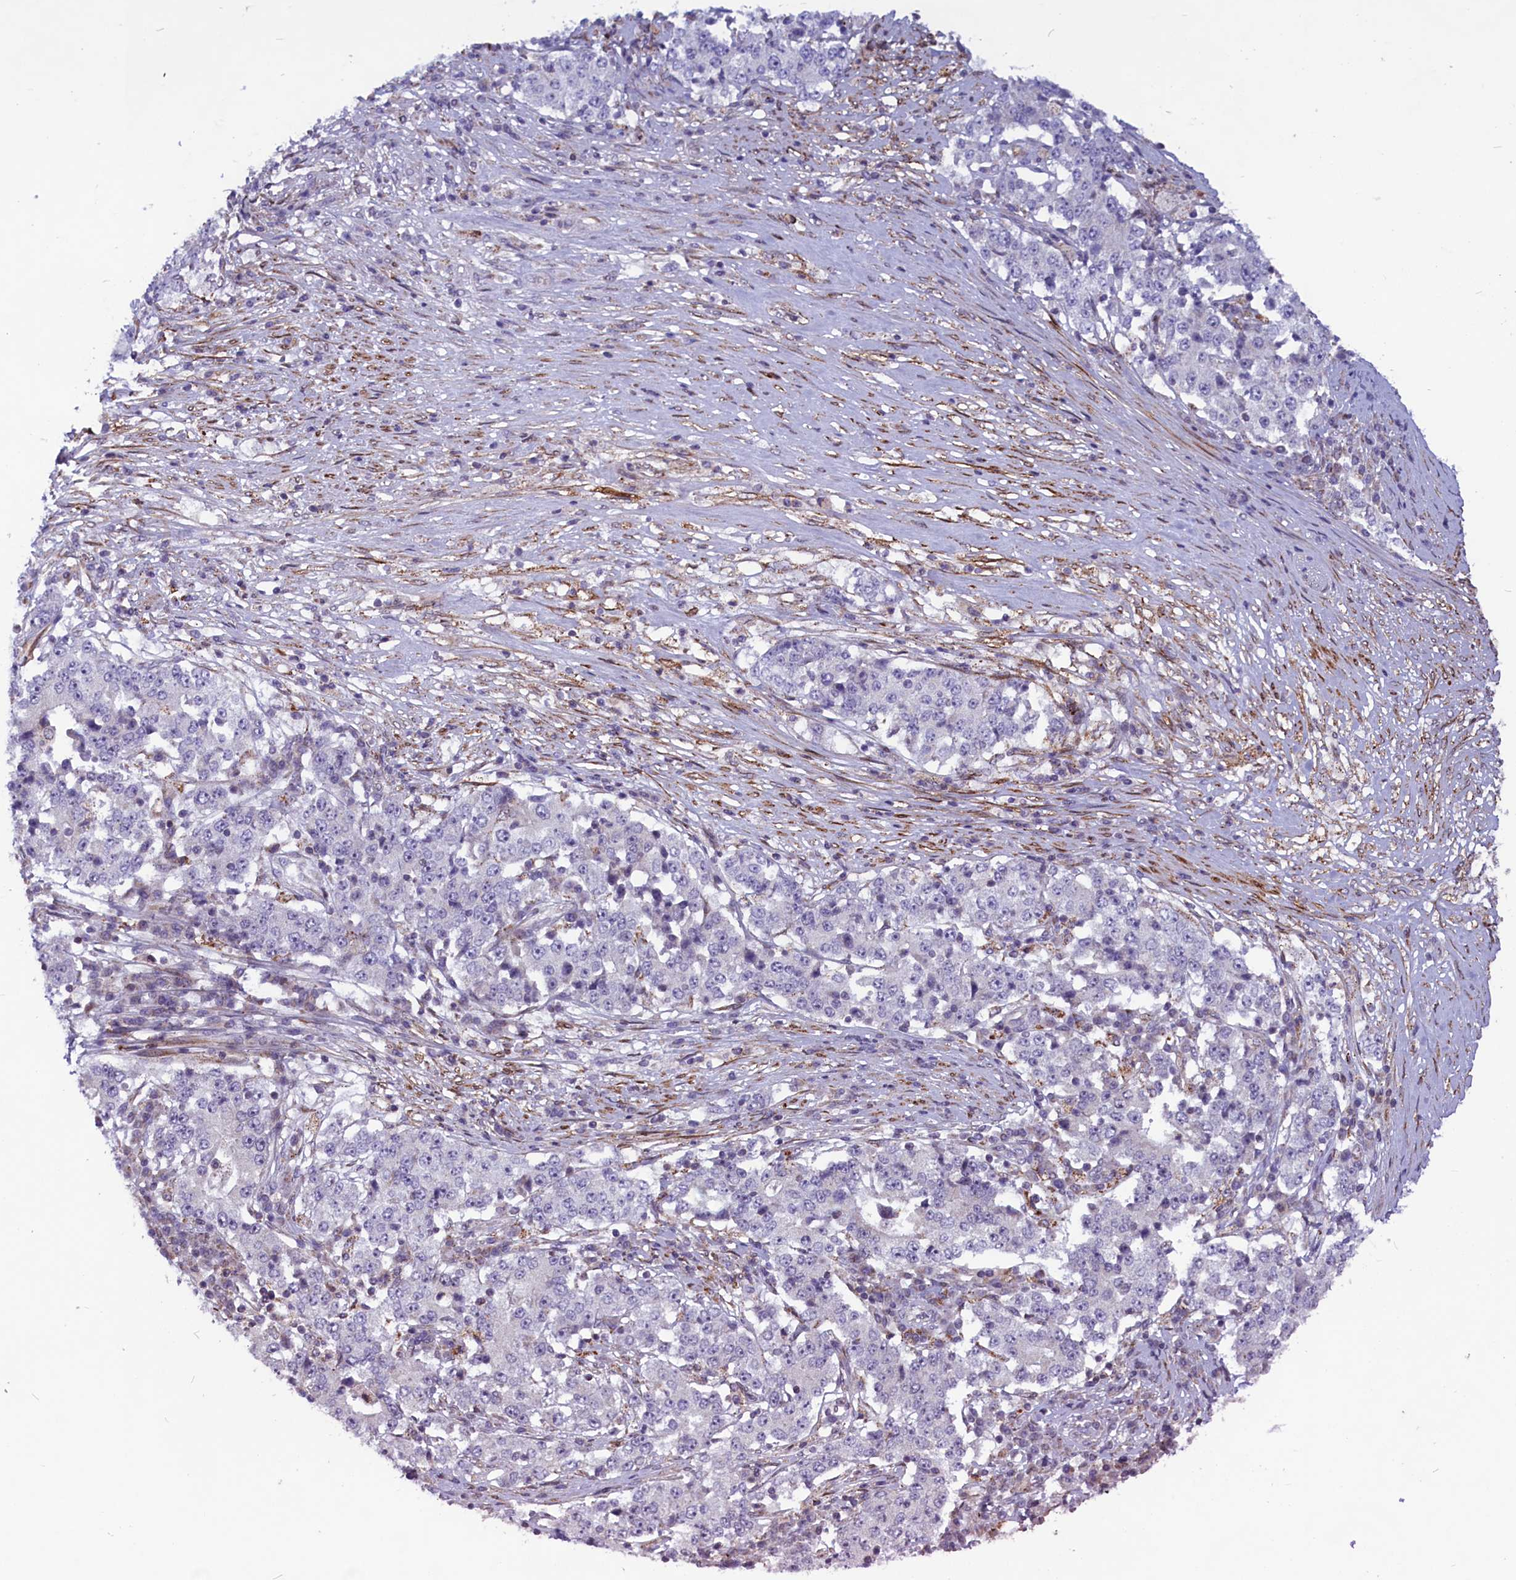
{"staining": {"intensity": "negative", "quantity": "none", "location": "none"}, "tissue": "stomach cancer", "cell_type": "Tumor cells", "image_type": "cancer", "snomed": [{"axis": "morphology", "description": "Adenocarcinoma, NOS"}, {"axis": "topography", "description": "Stomach"}], "caption": "IHC micrograph of human stomach cancer stained for a protein (brown), which displays no positivity in tumor cells.", "gene": "MIEF2", "patient": {"sex": "male", "age": 59}}